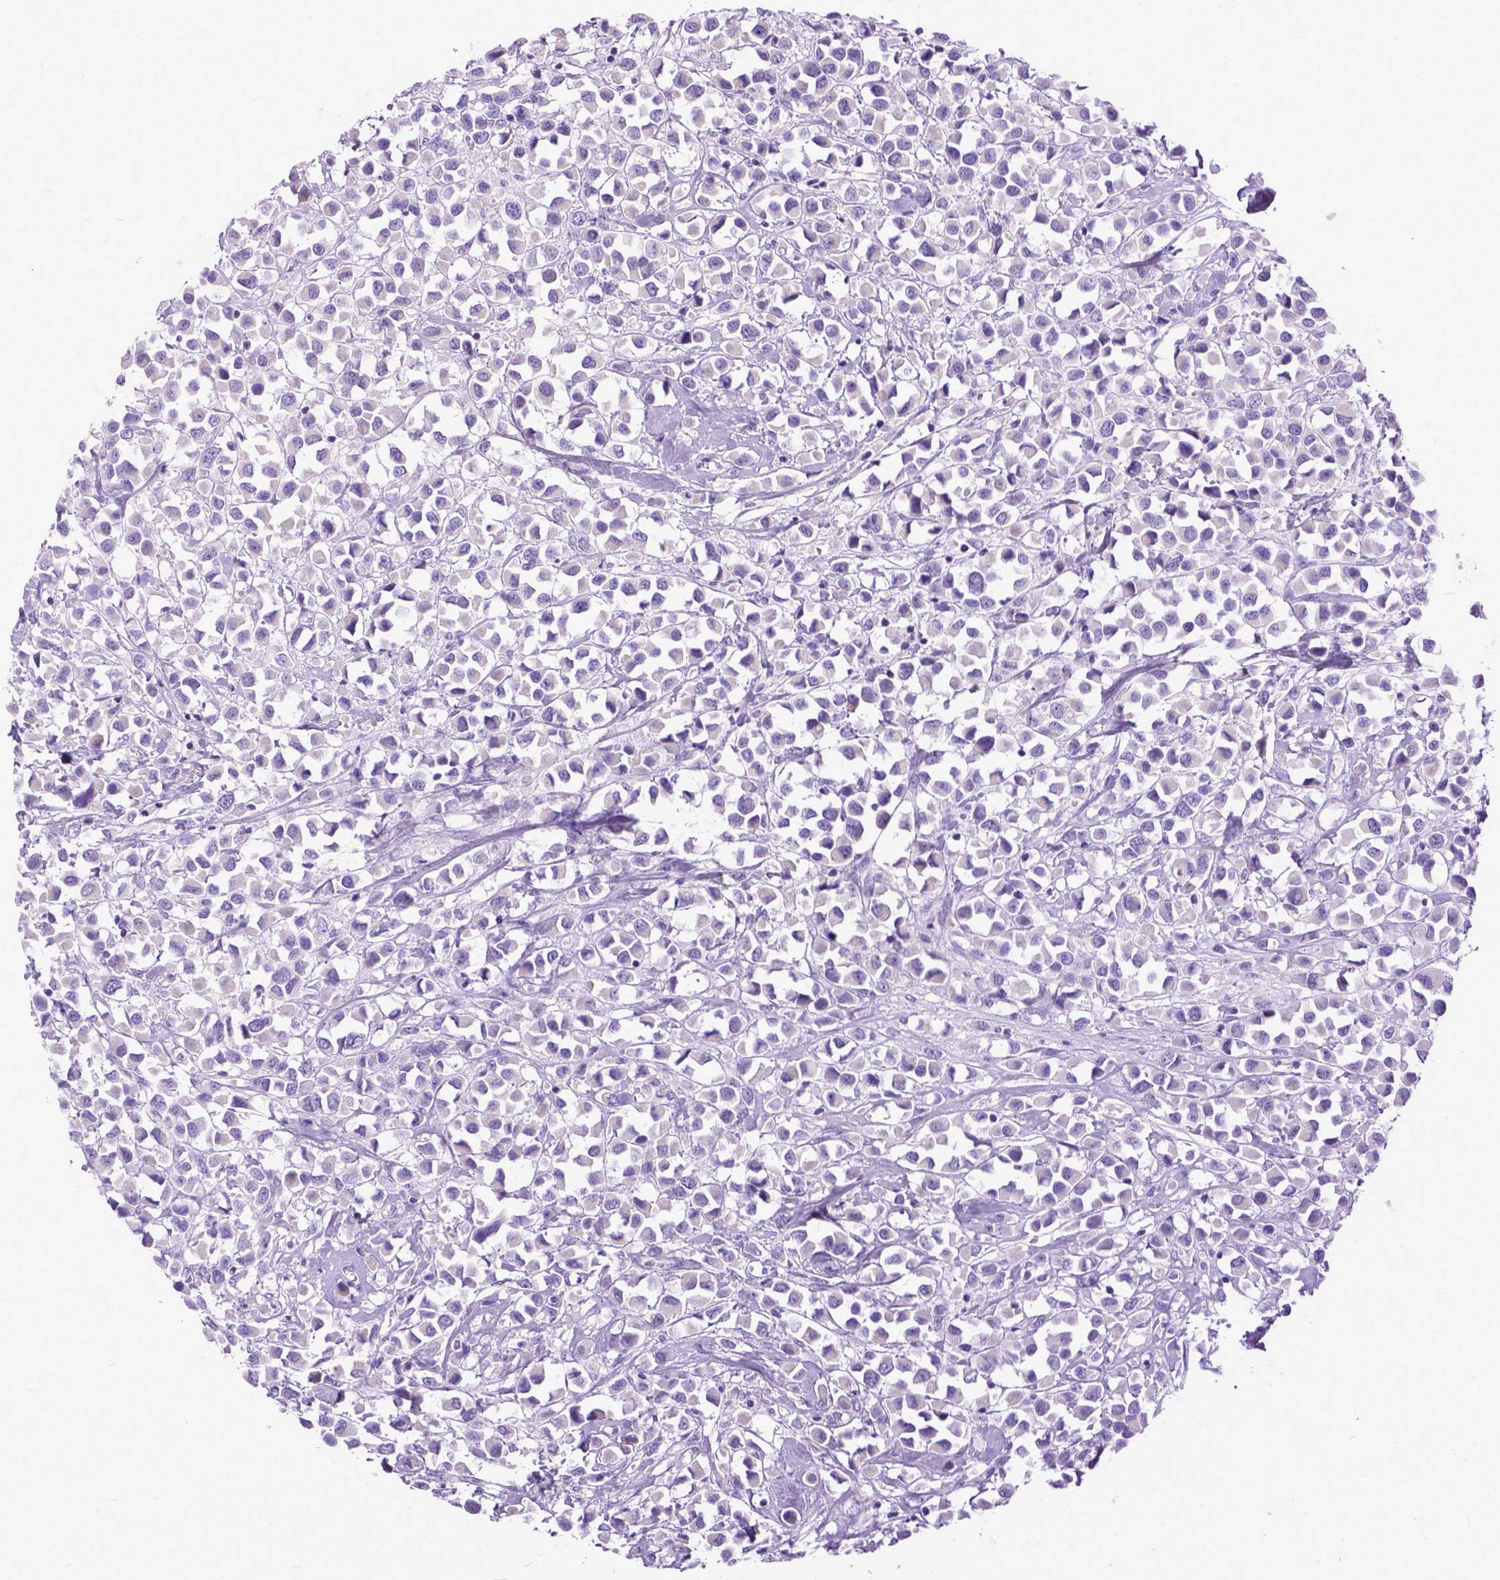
{"staining": {"intensity": "negative", "quantity": "none", "location": "none"}, "tissue": "breast cancer", "cell_type": "Tumor cells", "image_type": "cancer", "snomed": [{"axis": "morphology", "description": "Duct carcinoma"}, {"axis": "topography", "description": "Breast"}], "caption": "Breast invasive ductal carcinoma was stained to show a protein in brown. There is no significant expression in tumor cells.", "gene": "PPL", "patient": {"sex": "female", "age": 61}}